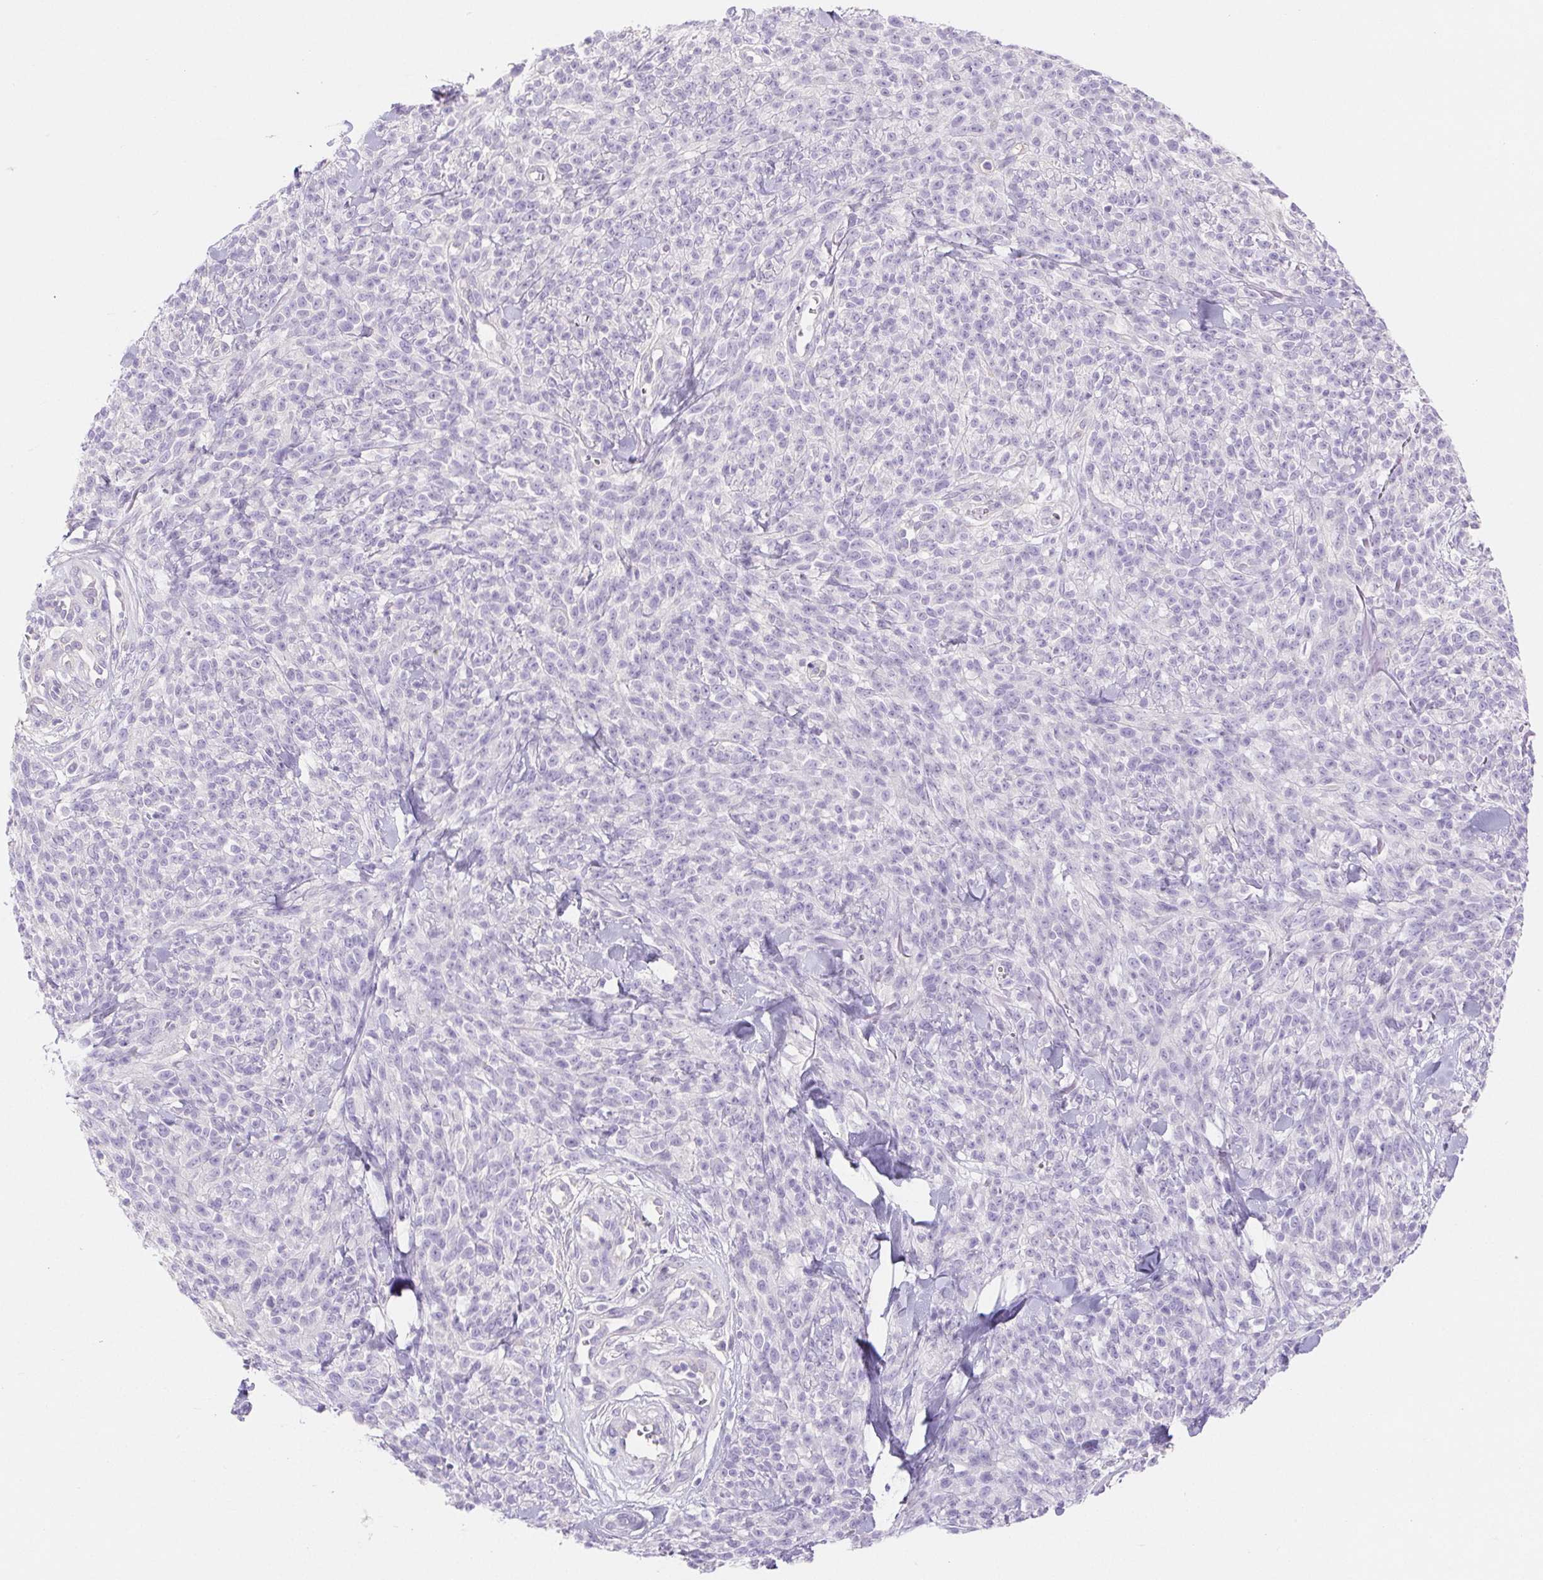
{"staining": {"intensity": "negative", "quantity": "none", "location": "none"}, "tissue": "melanoma", "cell_type": "Tumor cells", "image_type": "cancer", "snomed": [{"axis": "morphology", "description": "Malignant melanoma, NOS"}, {"axis": "topography", "description": "Skin"}, {"axis": "topography", "description": "Skin of trunk"}], "caption": "Immunohistochemical staining of human malignant melanoma reveals no significant expression in tumor cells.", "gene": "PNLIP", "patient": {"sex": "male", "age": 74}}